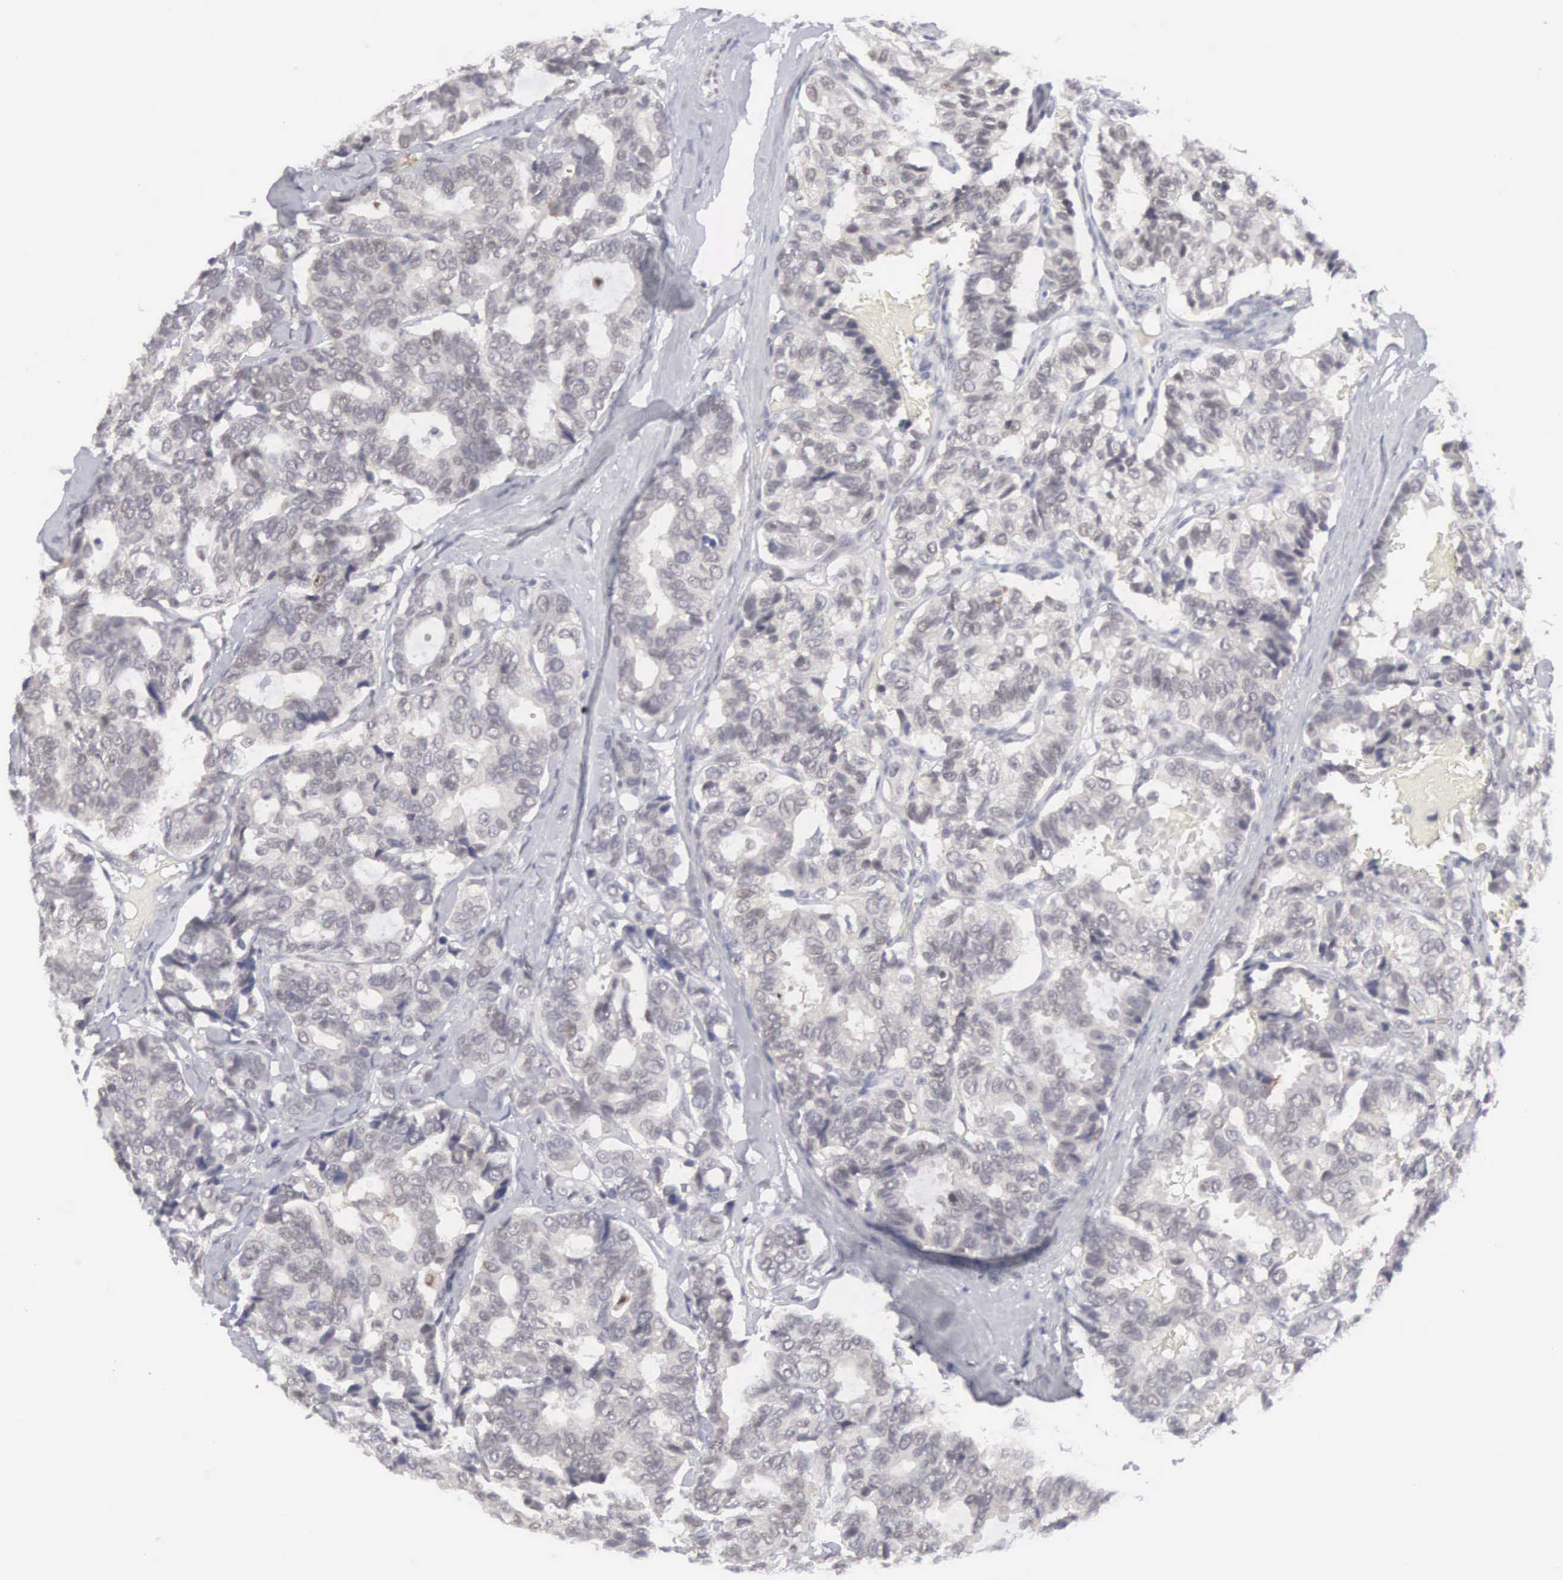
{"staining": {"intensity": "weak", "quantity": "25%-75%", "location": "cytoplasmic/membranous,nuclear"}, "tissue": "breast cancer", "cell_type": "Tumor cells", "image_type": "cancer", "snomed": [{"axis": "morphology", "description": "Duct carcinoma"}, {"axis": "topography", "description": "Breast"}], "caption": "Immunohistochemical staining of human intraductal carcinoma (breast) displays low levels of weak cytoplasmic/membranous and nuclear expression in approximately 25%-75% of tumor cells. (IHC, brightfield microscopy, high magnification).", "gene": "MNAT1", "patient": {"sex": "female", "age": 69}}